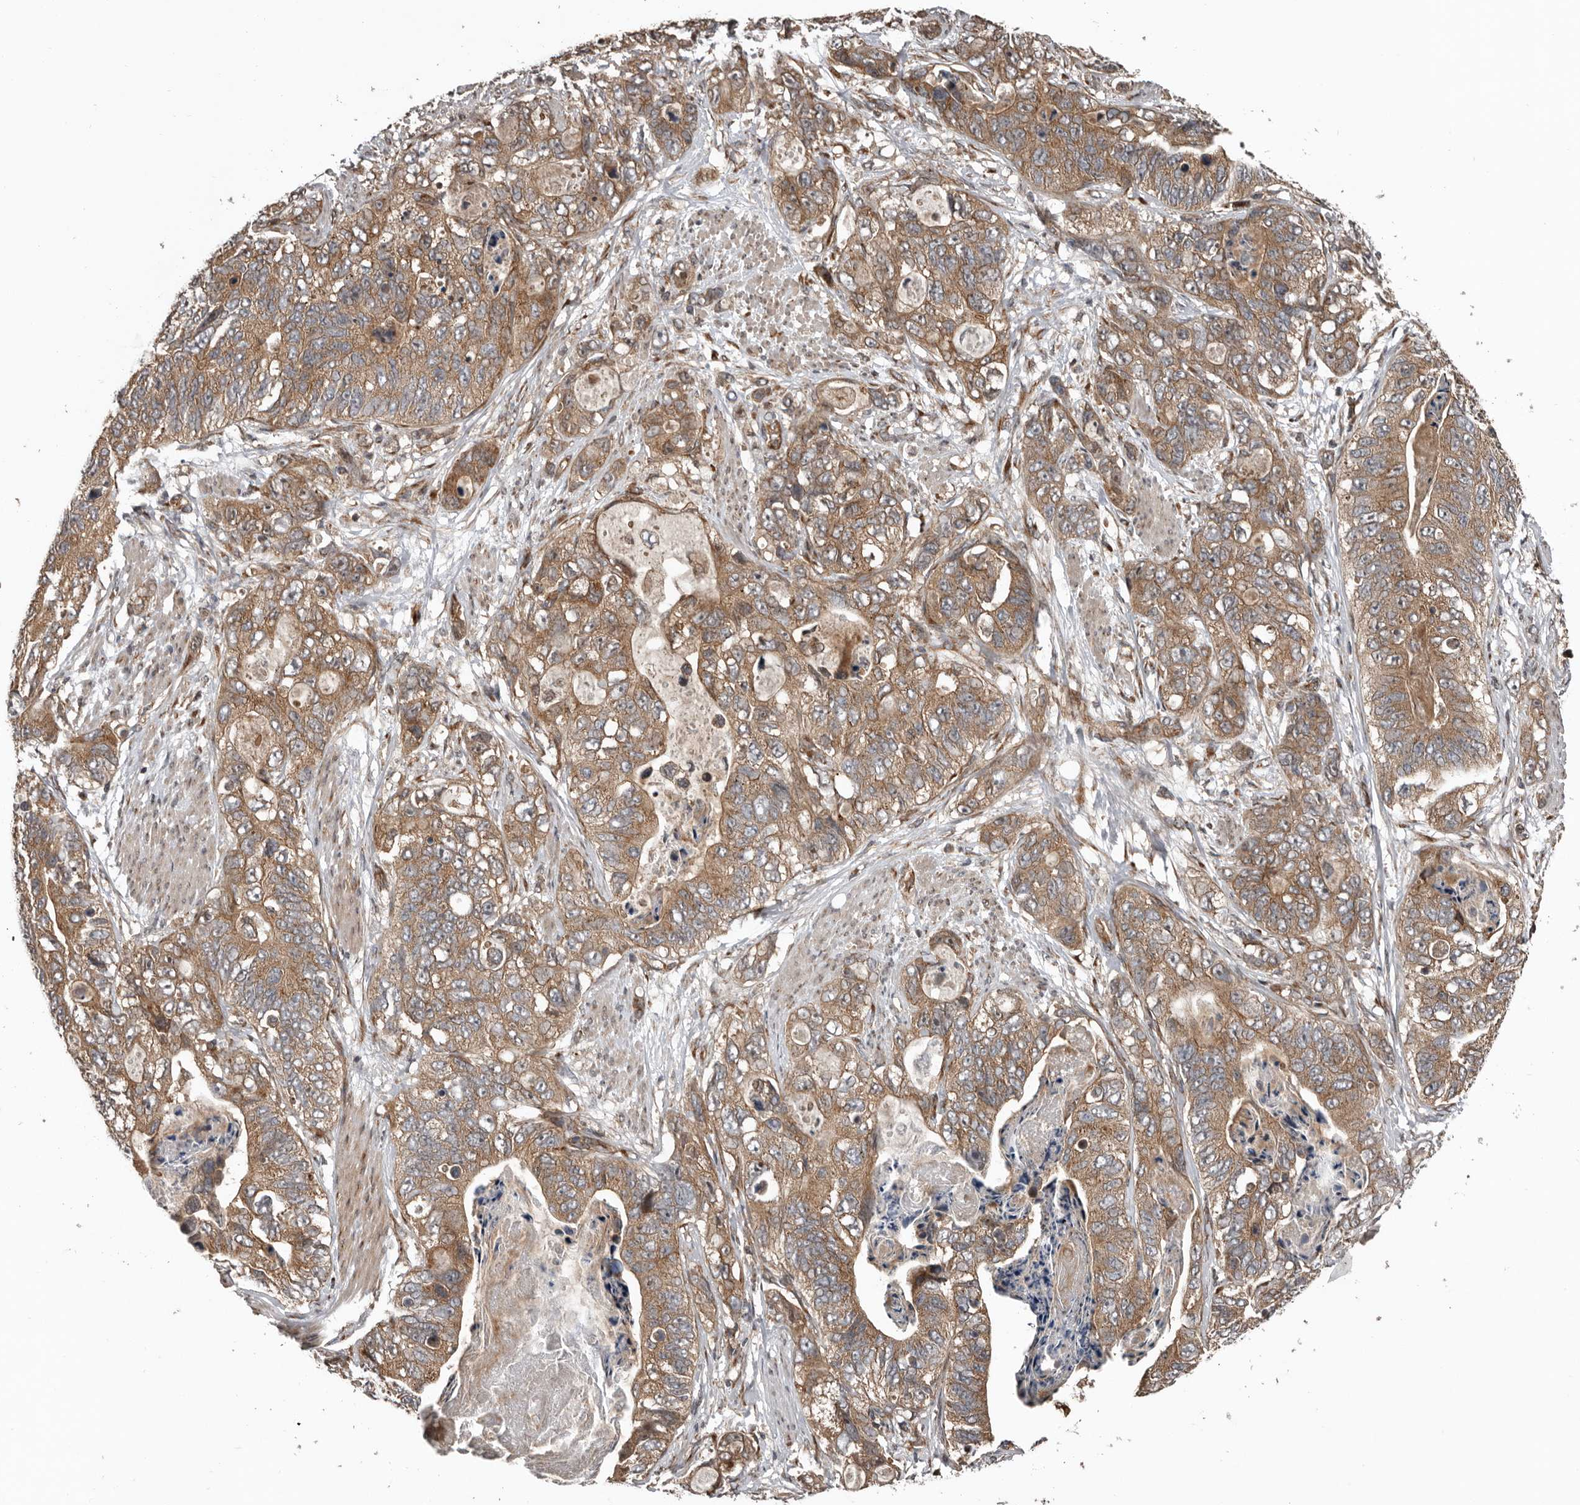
{"staining": {"intensity": "moderate", "quantity": ">75%", "location": "cytoplasmic/membranous"}, "tissue": "stomach cancer", "cell_type": "Tumor cells", "image_type": "cancer", "snomed": [{"axis": "morphology", "description": "Adenocarcinoma, NOS"}, {"axis": "topography", "description": "Stomach"}], "caption": "This micrograph exhibits immunohistochemistry staining of human stomach adenocarcinoma, with medium moderate cytoplasmic/membranous staining in approximately >75% of tumor cells.", "gene": "CCDC190", "patient": {"sex": "female", "age": 89}}